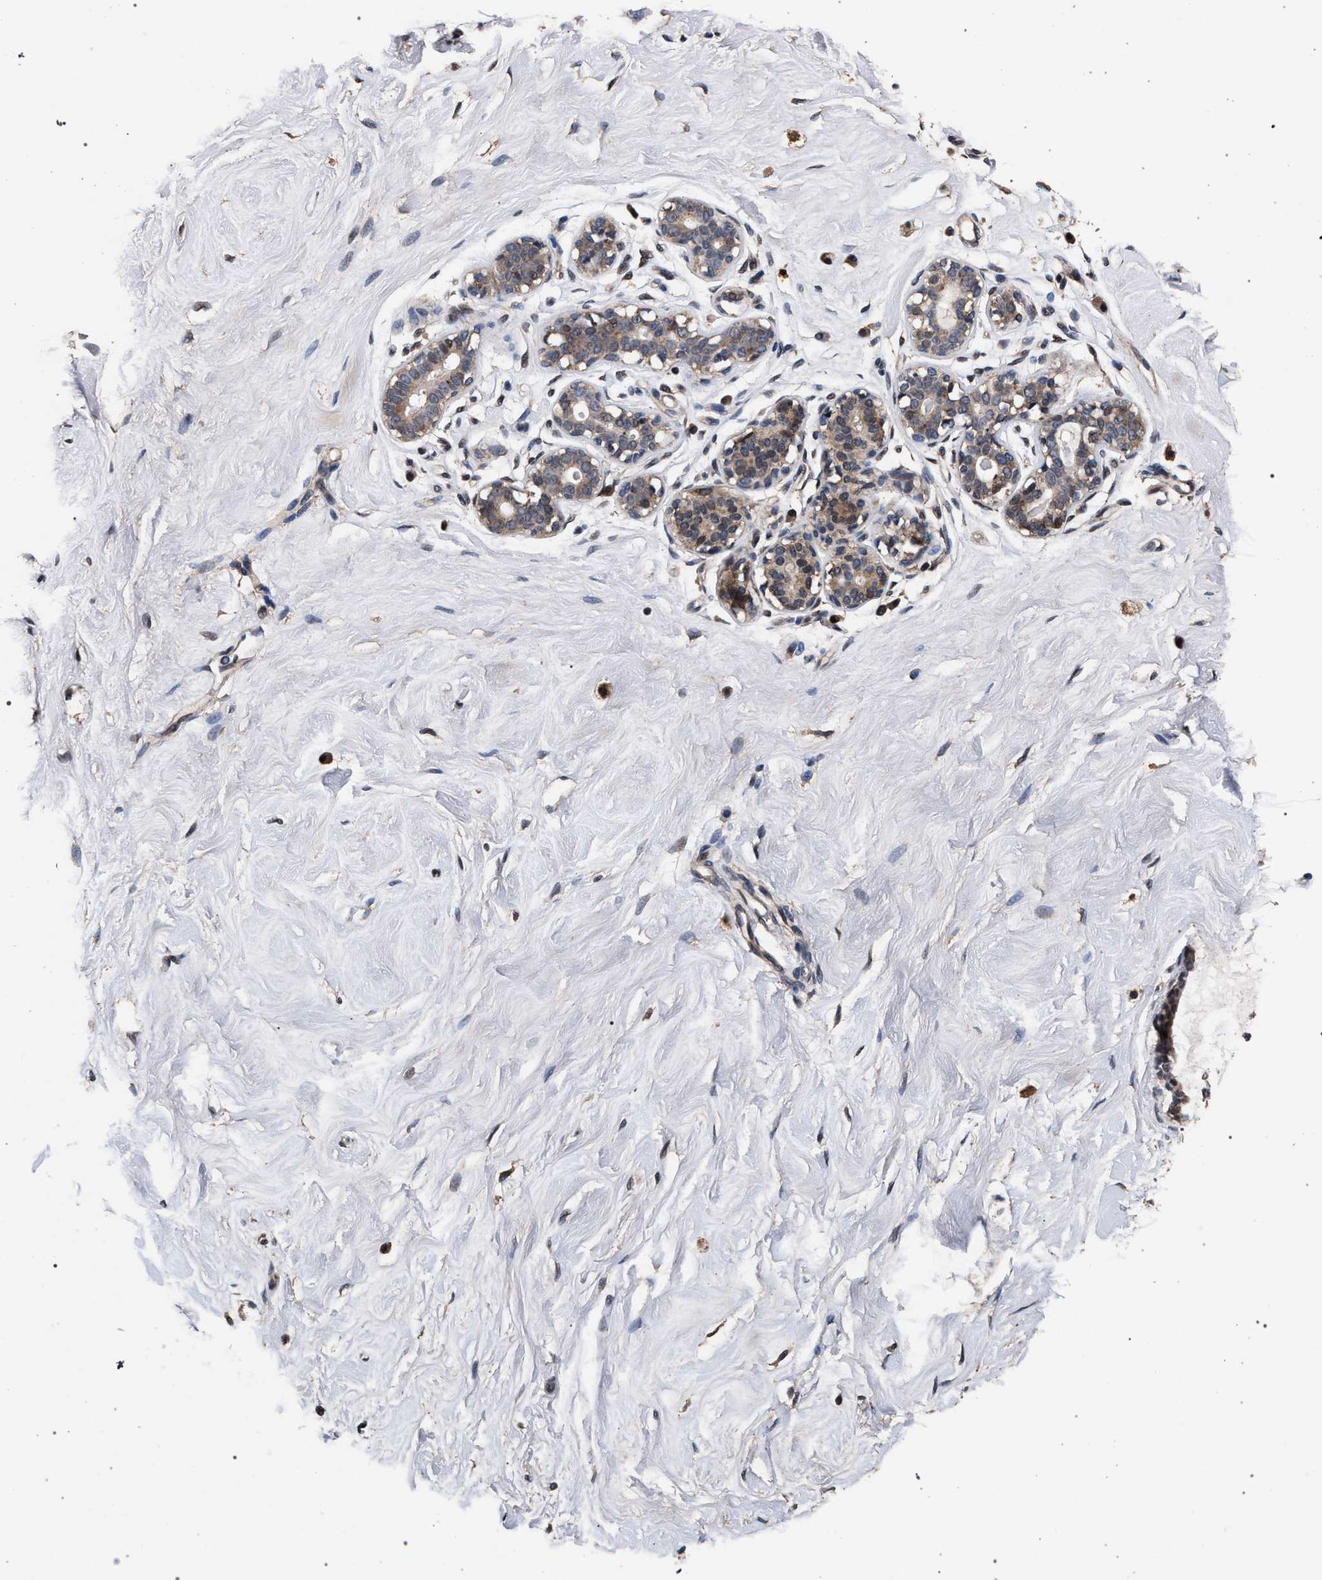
{"staining": {"intensity": "strong", "quantity": "25%-75%", "location": "cytoplasmic/membranous"}, "tissue": "breast", "cell_type": "Glandular cells", "image_type": "normal", "snomed": [{"axis": "morphology", "description": "Normal tissue, NOS"}, {"axis": "topography", "description": "Breast"}], "caption": "Immunohistochemical staining of normal breast displays 25%-75% levels of strong cytoplasmic/membranous protein expression in about 25%-75% of glandular cells.", "gene": "ACOX1", "patient": {"sex": "female", "age": 23}}